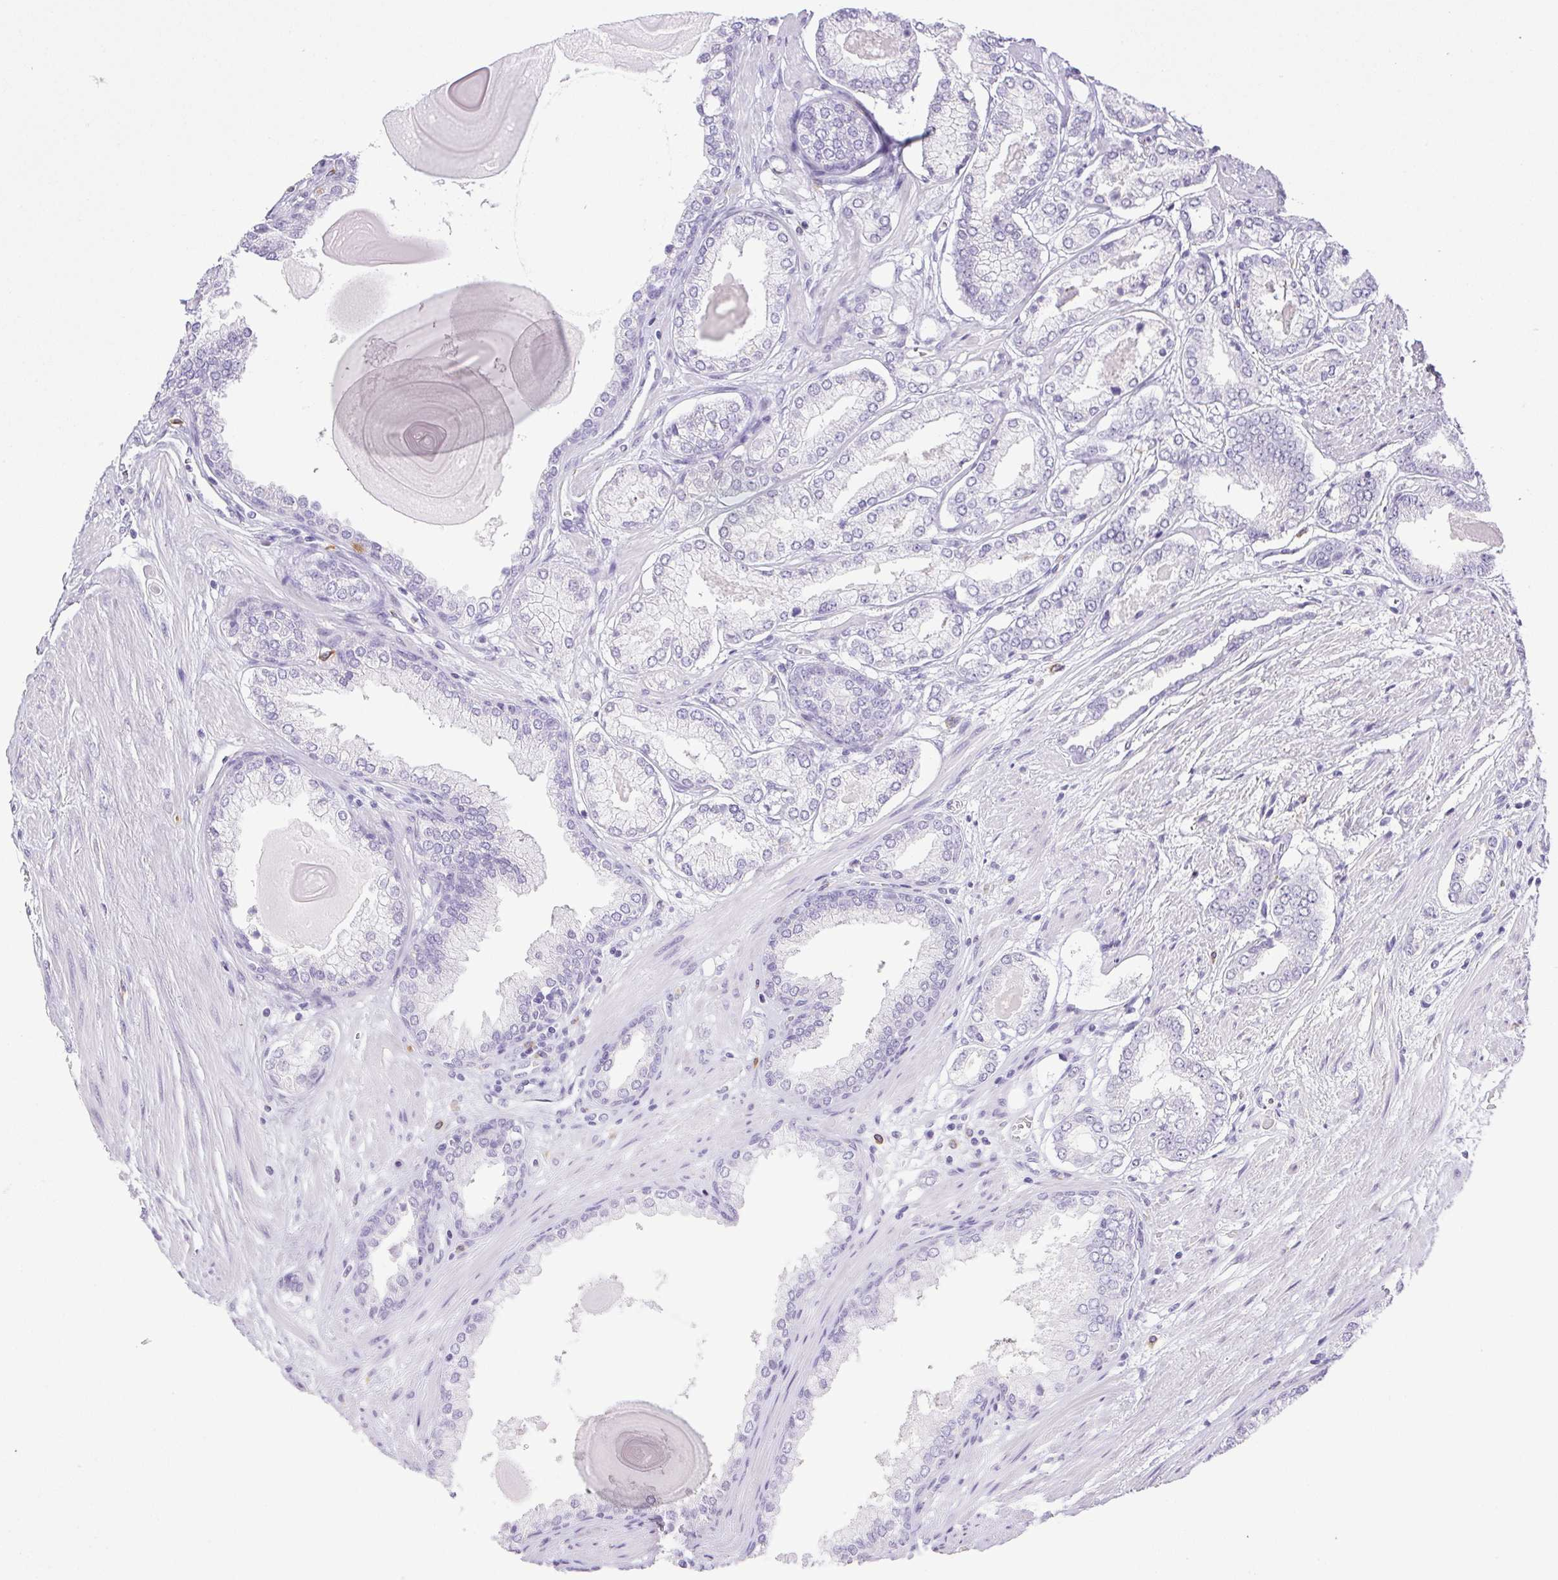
{"staining": {"intensity": "negative", "quantity": "none", "location": "none"}, "tissue": "prostate cancer", "cell_type": "Tumor cells", "image_type": "cancer", "snomed": [{"axis": "morphology", "description": "Adenocarcinoma, Low grade"}, {"axis": "topography", "description": "Prostate"}], "caption": "Immunohistochemistry (IHC) histopathology image of prostate low-grade adenocarcinoma stained for a protein (brown), which reveals no staining in tumor cells.", "gene": "PAPPA2", "patient": {"sex": "male", "age": 64}}